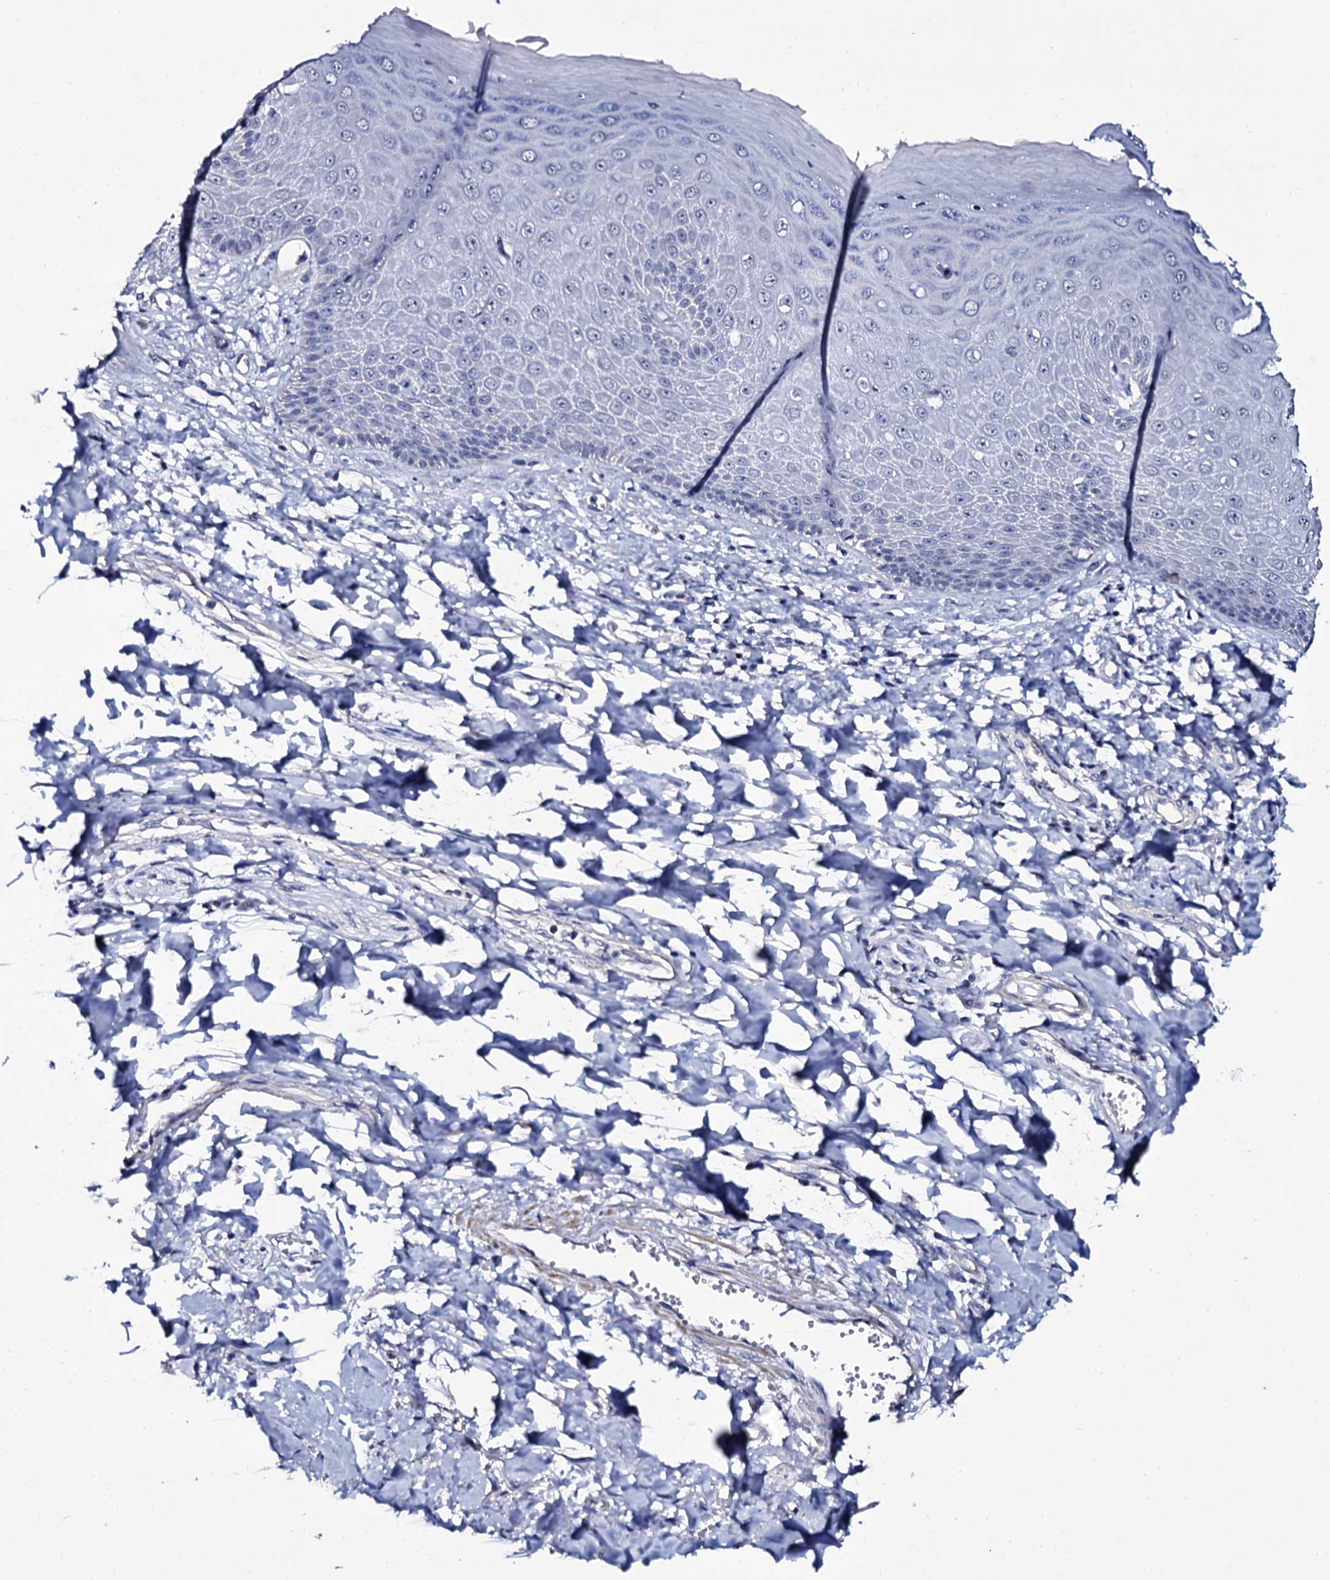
{"staining": {"intensity": "negative", "quantity": "none", "location": "none"}, "tissue": "skin", "cell_type": "Epidermal cells", "image_type": "normal", "snomed": [{"axis": "morphology", "description": "Normal tissue, NOS"}, {"axis": "topography", "description": "Anal"}], "caption": "DAB immunohistochemical staining of unremarkable skin exhibits no significant positivity in epidermal cells.", "gene": "NPM2", "patient": {"sex": "male", "age": 78}}